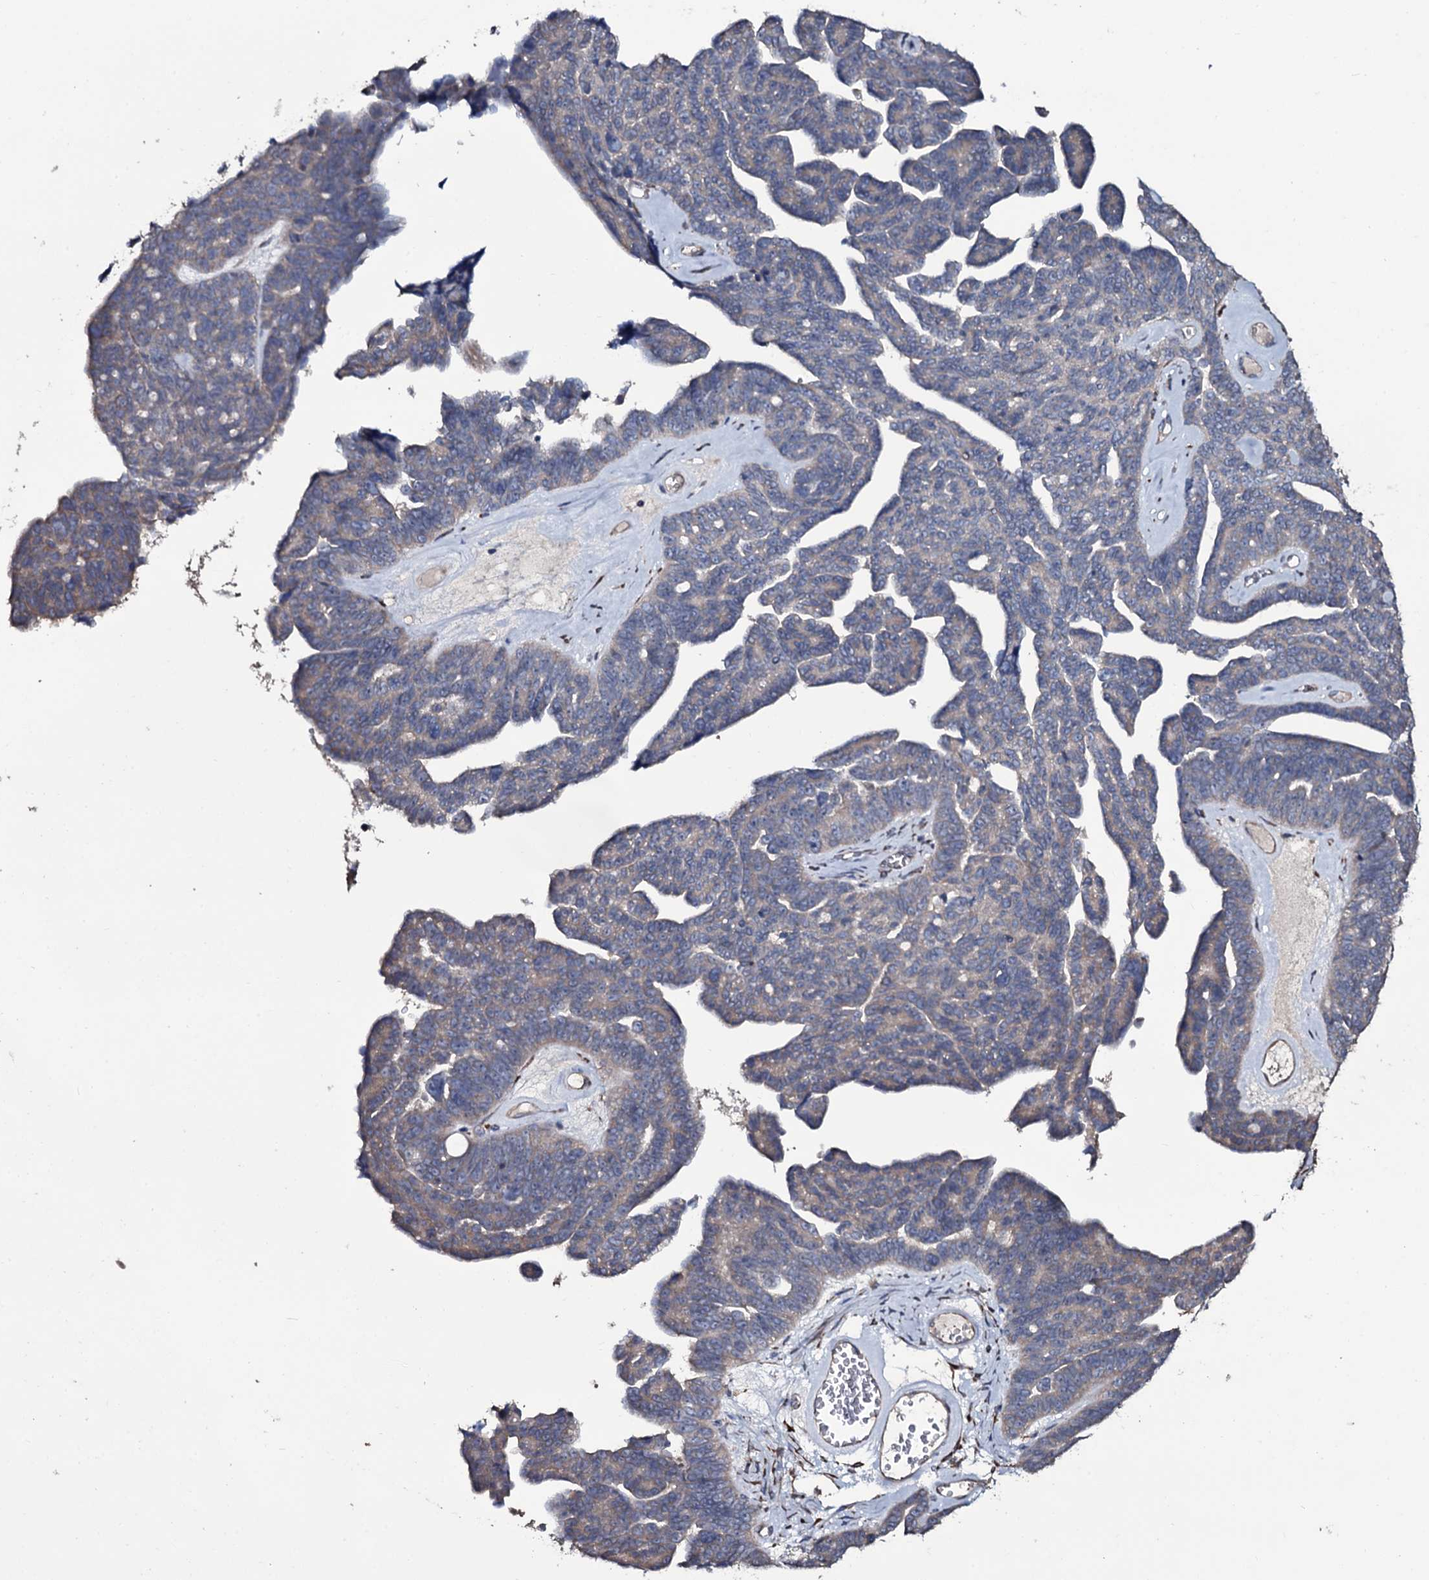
{"staining": {"intensity": "weak", "quantity": "<25%", "location": "cytoplasmic/membranous"}, "tissue": "ovarian cancer", "cell_type": "Tumor cells", "image_type": "cancer", "snomed": [{"axis": "morphology", "description": "Cystadenocarcinoma, serous, NOS"}, {"axis": "topography", "description": "Ovary"}], "caption": "This is an IHC histopathology image of human serous cystadenocarcinoma (ovarian). There is no expression in tumor cells.", "gene": "WIPF3", "patient": {"sex": "female", "age": 79}}